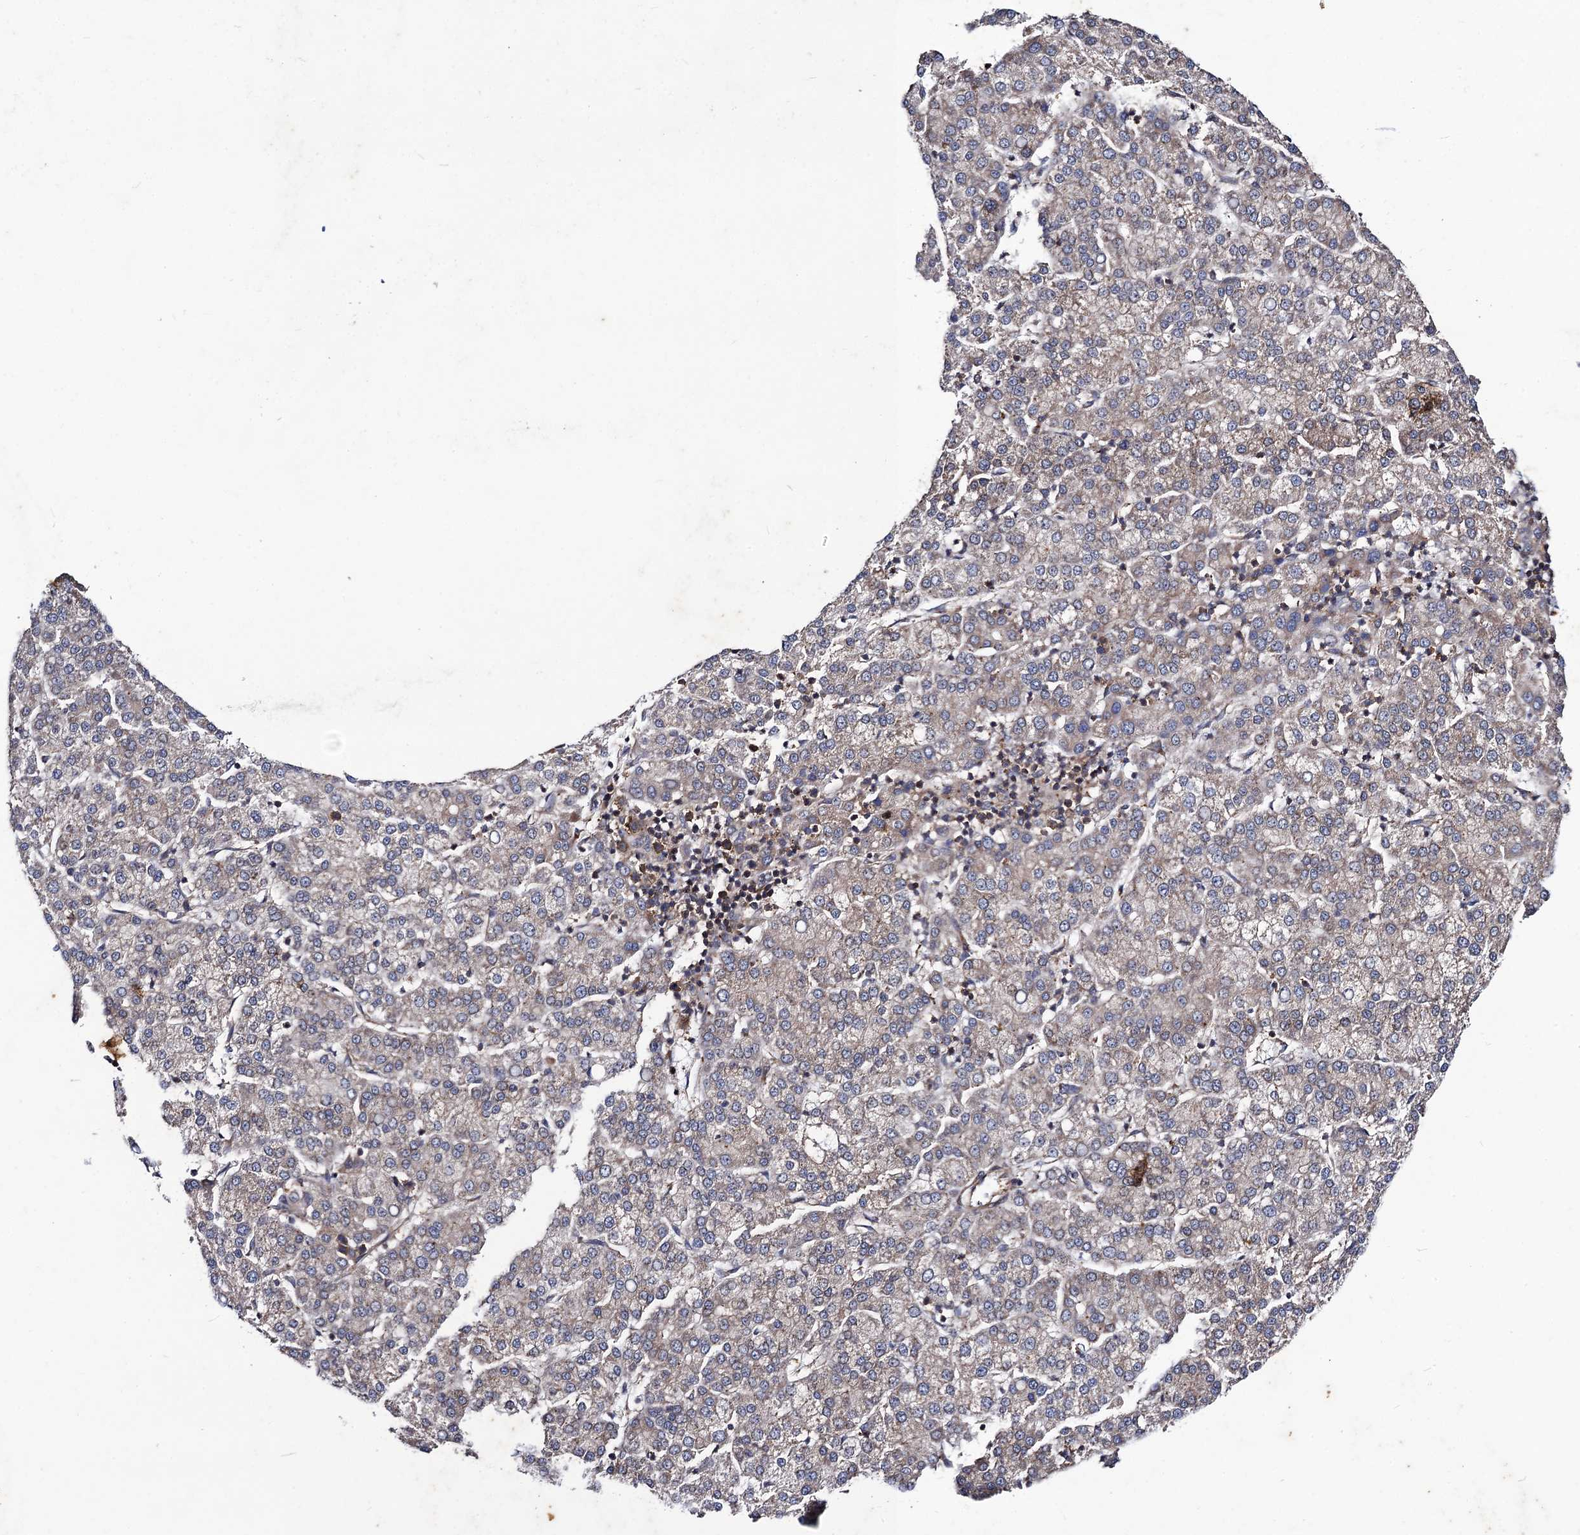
{"staining": {"intensity": "weak", "quantity": "<25%", "location": "cytoplasmic/membranous"}, "tissue": "liver cancer", "cell_type": "Tumor cells", "image_type": "cancer", "snomed": [{"axis": "morphology", "description": "Carcinoma, Hepatocellular, NOS"}, {"axis": "topography", "description": "Liver"}], "caption": "High magnification brightfield microscopy of liver cancer stained with DAB (3,3'-diaminobenzidine) (brown) and counterstained with hematoxylin (blue): tumor cells show no significant staining. The staining is performed using DAB brown chromogen with nuclei counter-stained in using hematoxylin.", "gene": "DYDC1", "patient": {"sex": "female", "age": 58}}